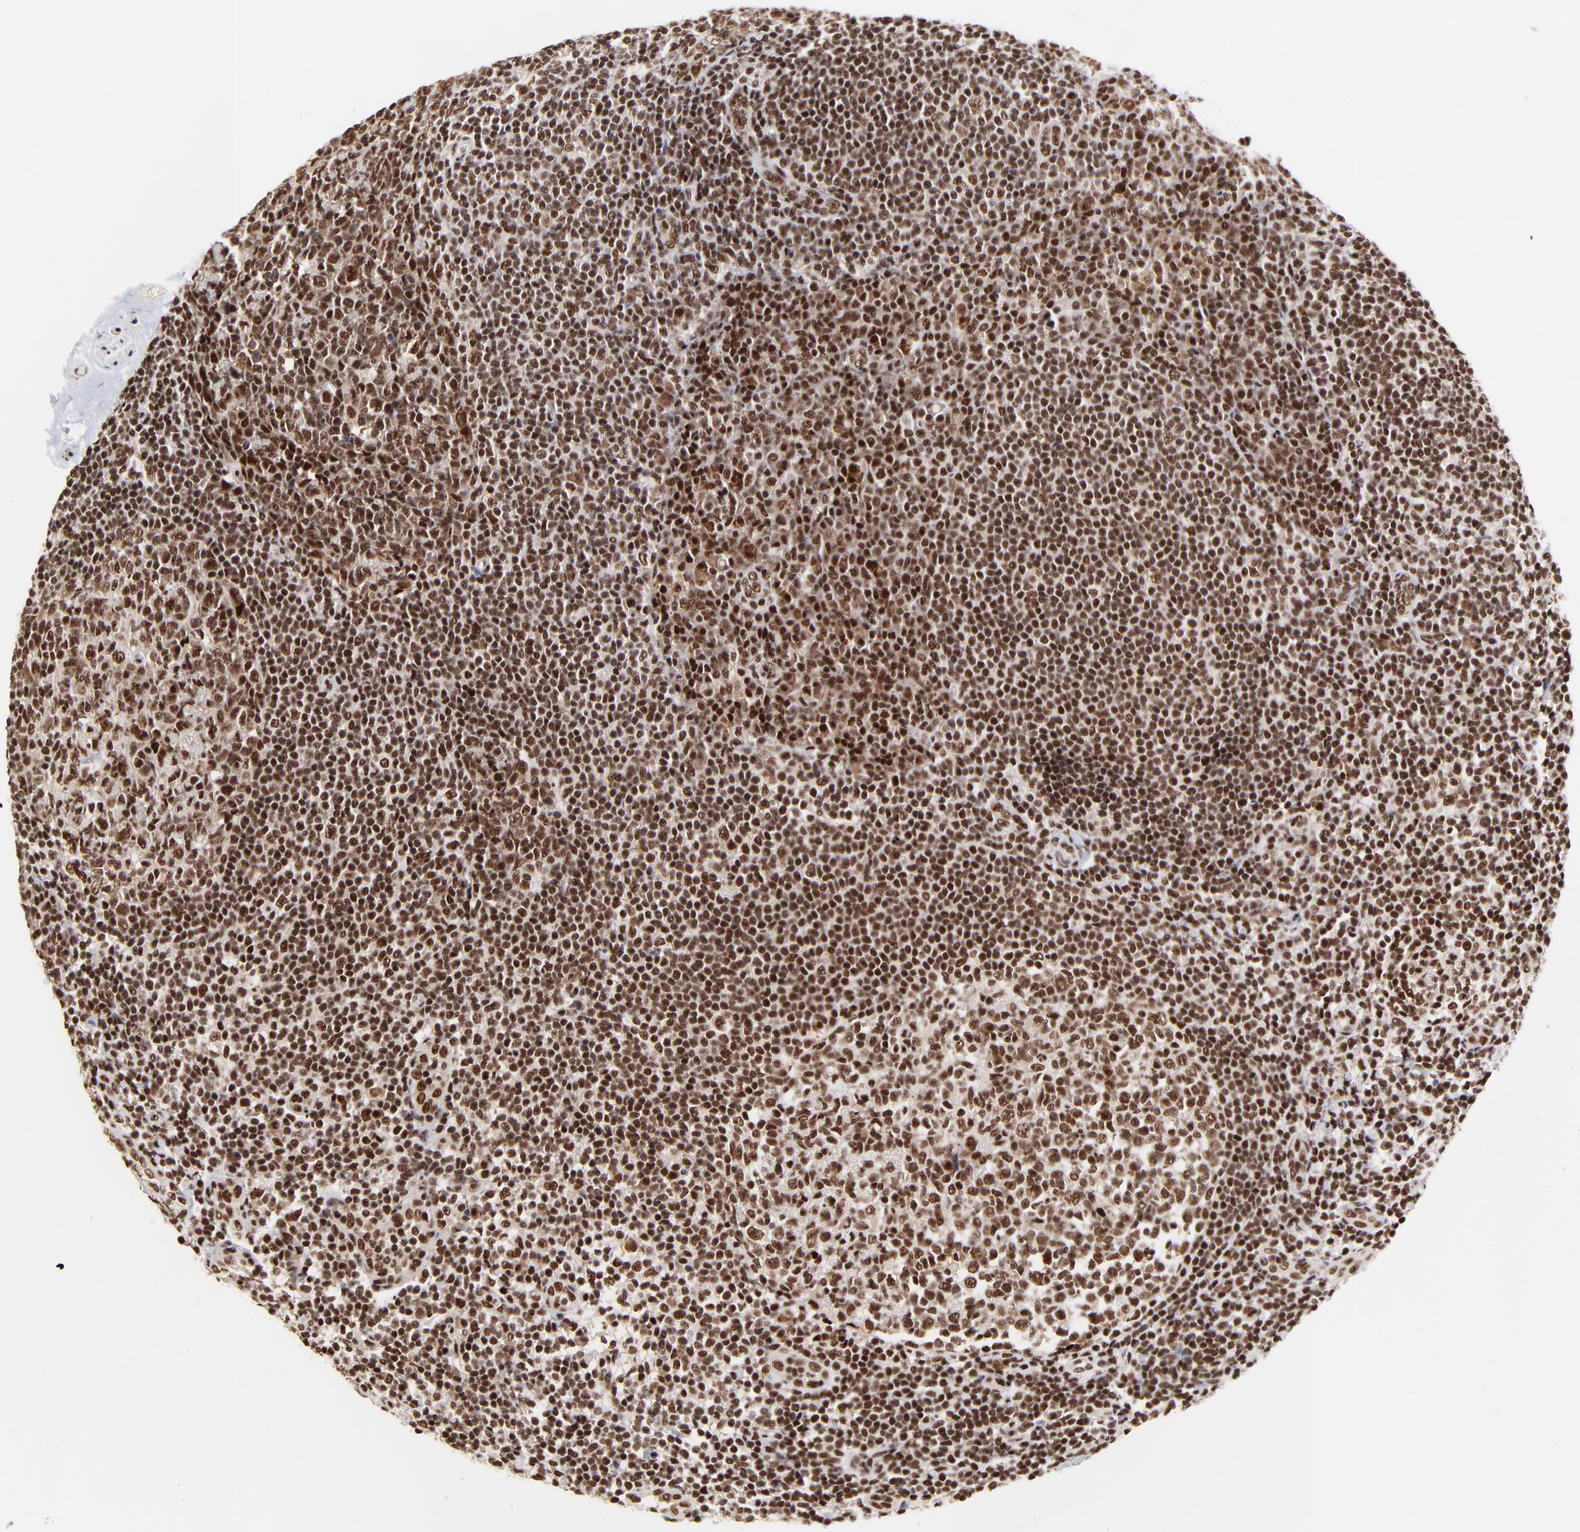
{"staining": {"intensity": "strong", "quantity": ">75%", "location": "nuclear"}, "tissue": "tonsil", "cell_type": "Germinal center cells", "image_type": "normal", "snomed": [{"axis": "morphology", "description": "Normal tissue, NOS"}, {"axis": "topography", "description": "Tonsil"}], "caption": "This is a histology image of IHC staining of normal tonsil, which shows strong staining in the nuclear of germinal center cells.", "gene": "RBM22", "patient": {"sex": "male", "age": 31}}